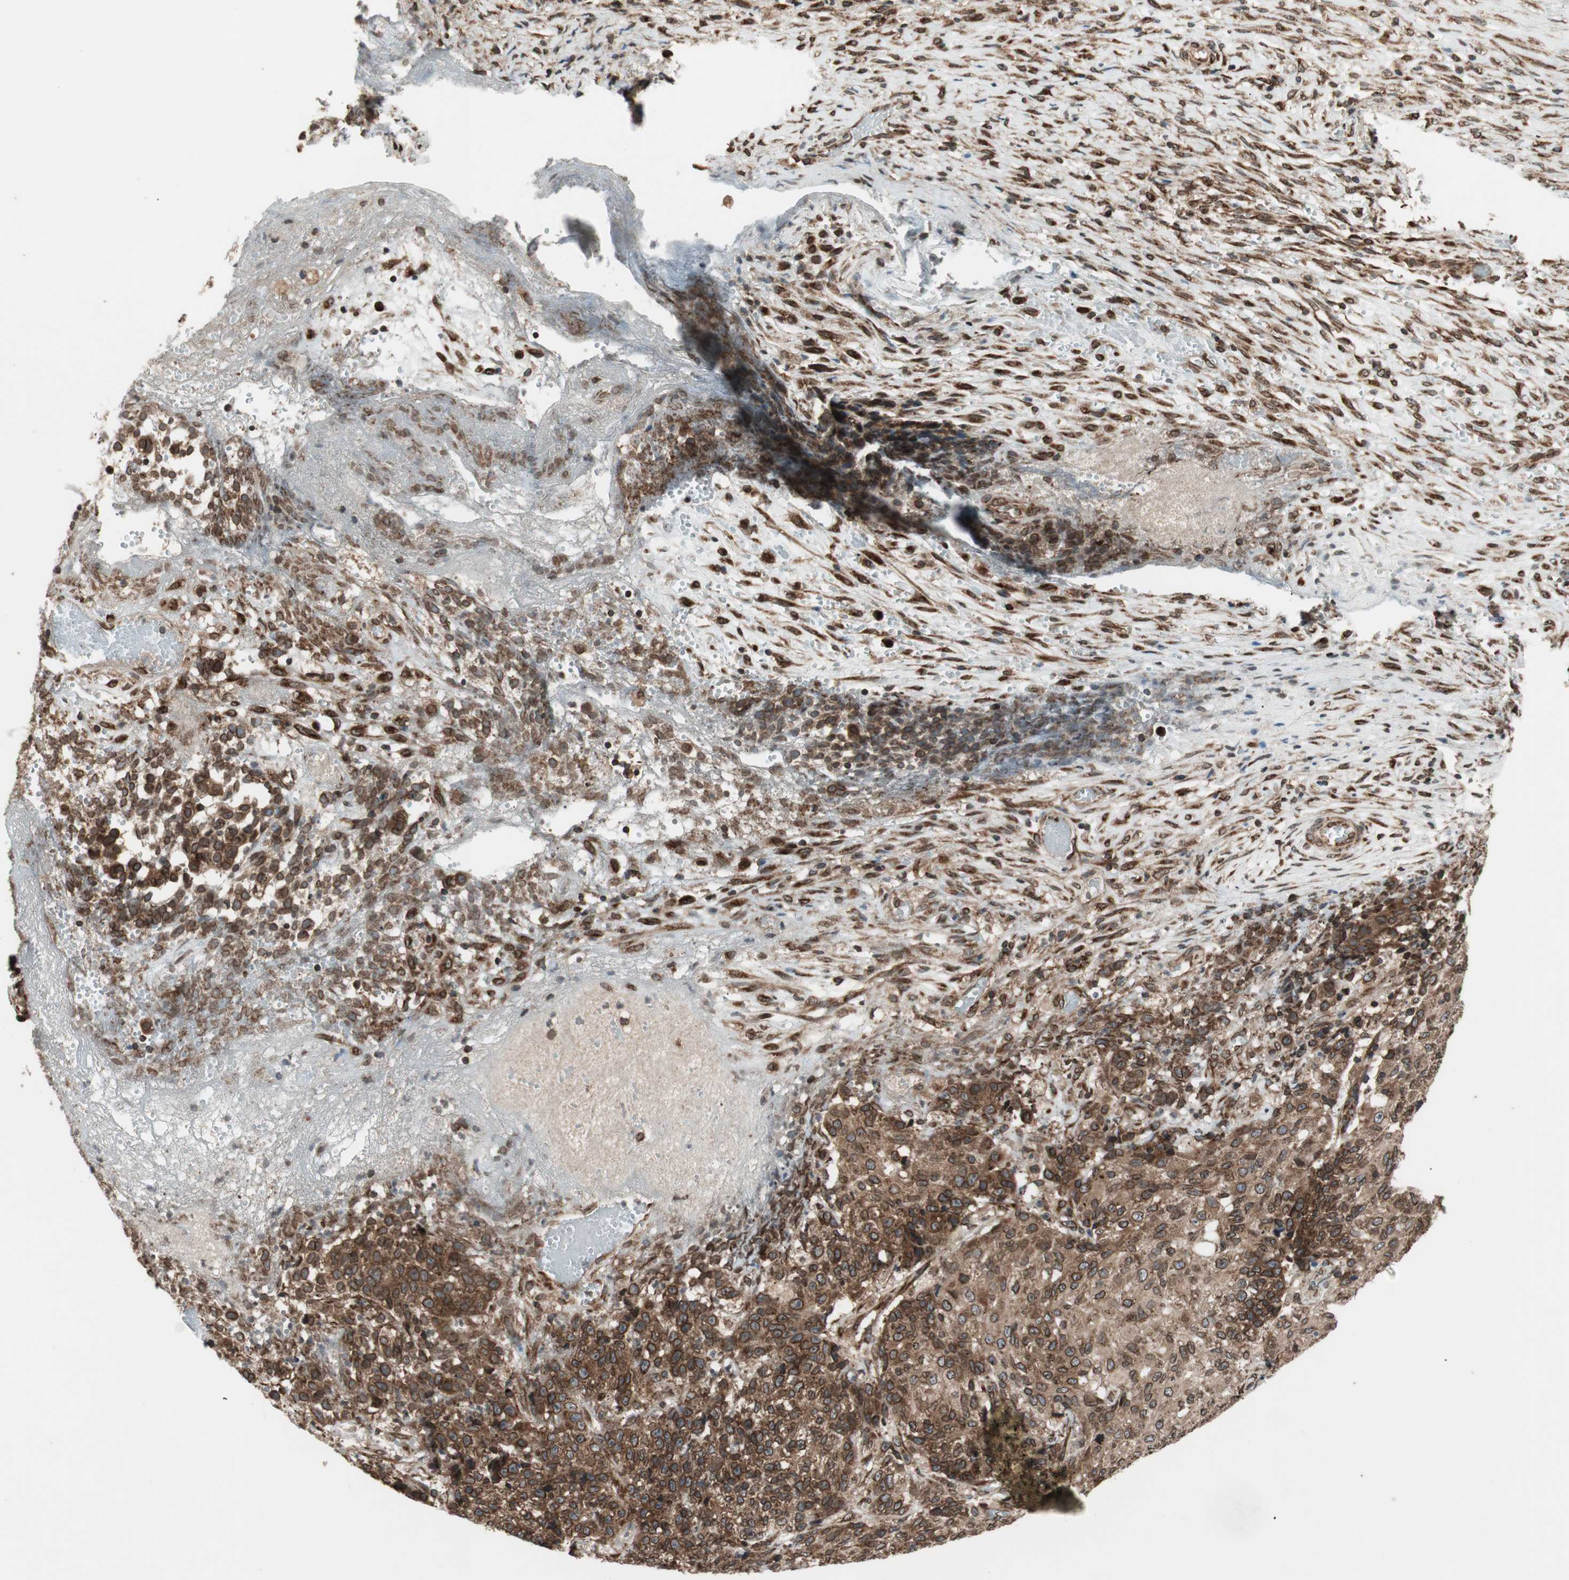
{"staining": {"intensity": "strong", "quantity": ">75%", "location": "cytoplasmic/membranous,nuclear"}, "tissue": "ovarian cancer", "cell_type": "Tumor cells", "image_type": "cancer", "snomed": [{"axis": "morphology", "description": "Carcinoma, endometroid"}, {"axis": "topography", "description": "Ovary"}], "caption": "Tumor cells exhibit strong cytoplasmic/membranous and nuclear expression in approximately >75% of cells in ovarian cancer. (Brightfield microscopy of DAB IHC at high magnification).", "gene": "NUP62", "patient": {"sex": "female", "age": 42}}